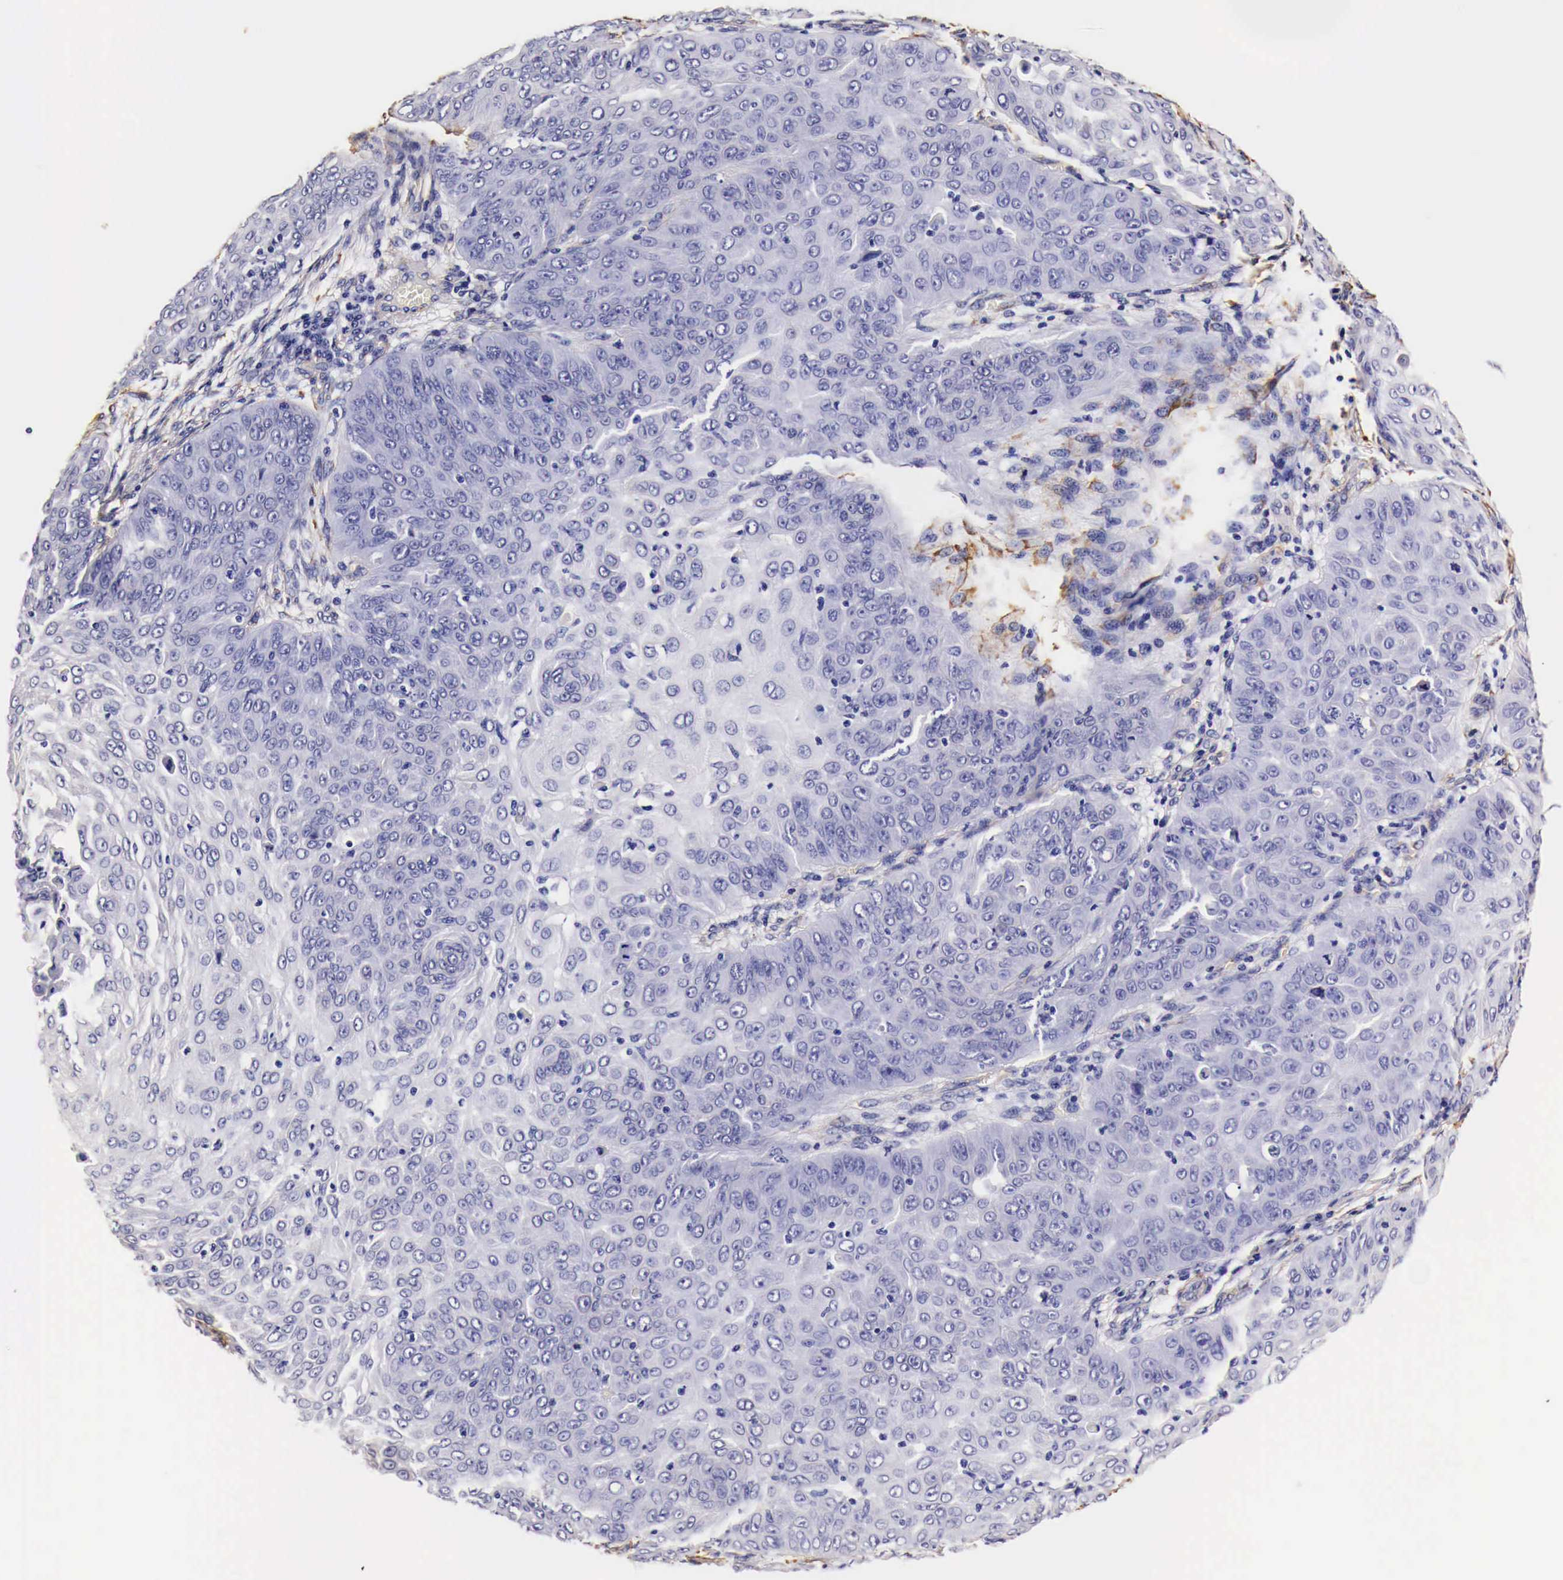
{"staining": {"intensity": "negative", "quantity": "none", "location": "none"}, "tissue": "skin cancer", "cell_type": "Tumor cells", "image_type": "cancer", "snomed": [{"axis": "morphology", "description": "Squamous cell carcinoma, NOS"}, {"axis": "topography", "description": "Skin"}], "caption": "This is an IHC micrograph of human skin squamous cell carcinoma. There is no staining in tumor cells.", "gene": "LAMB2", "patient": {"sex": "male", "age": 82}}